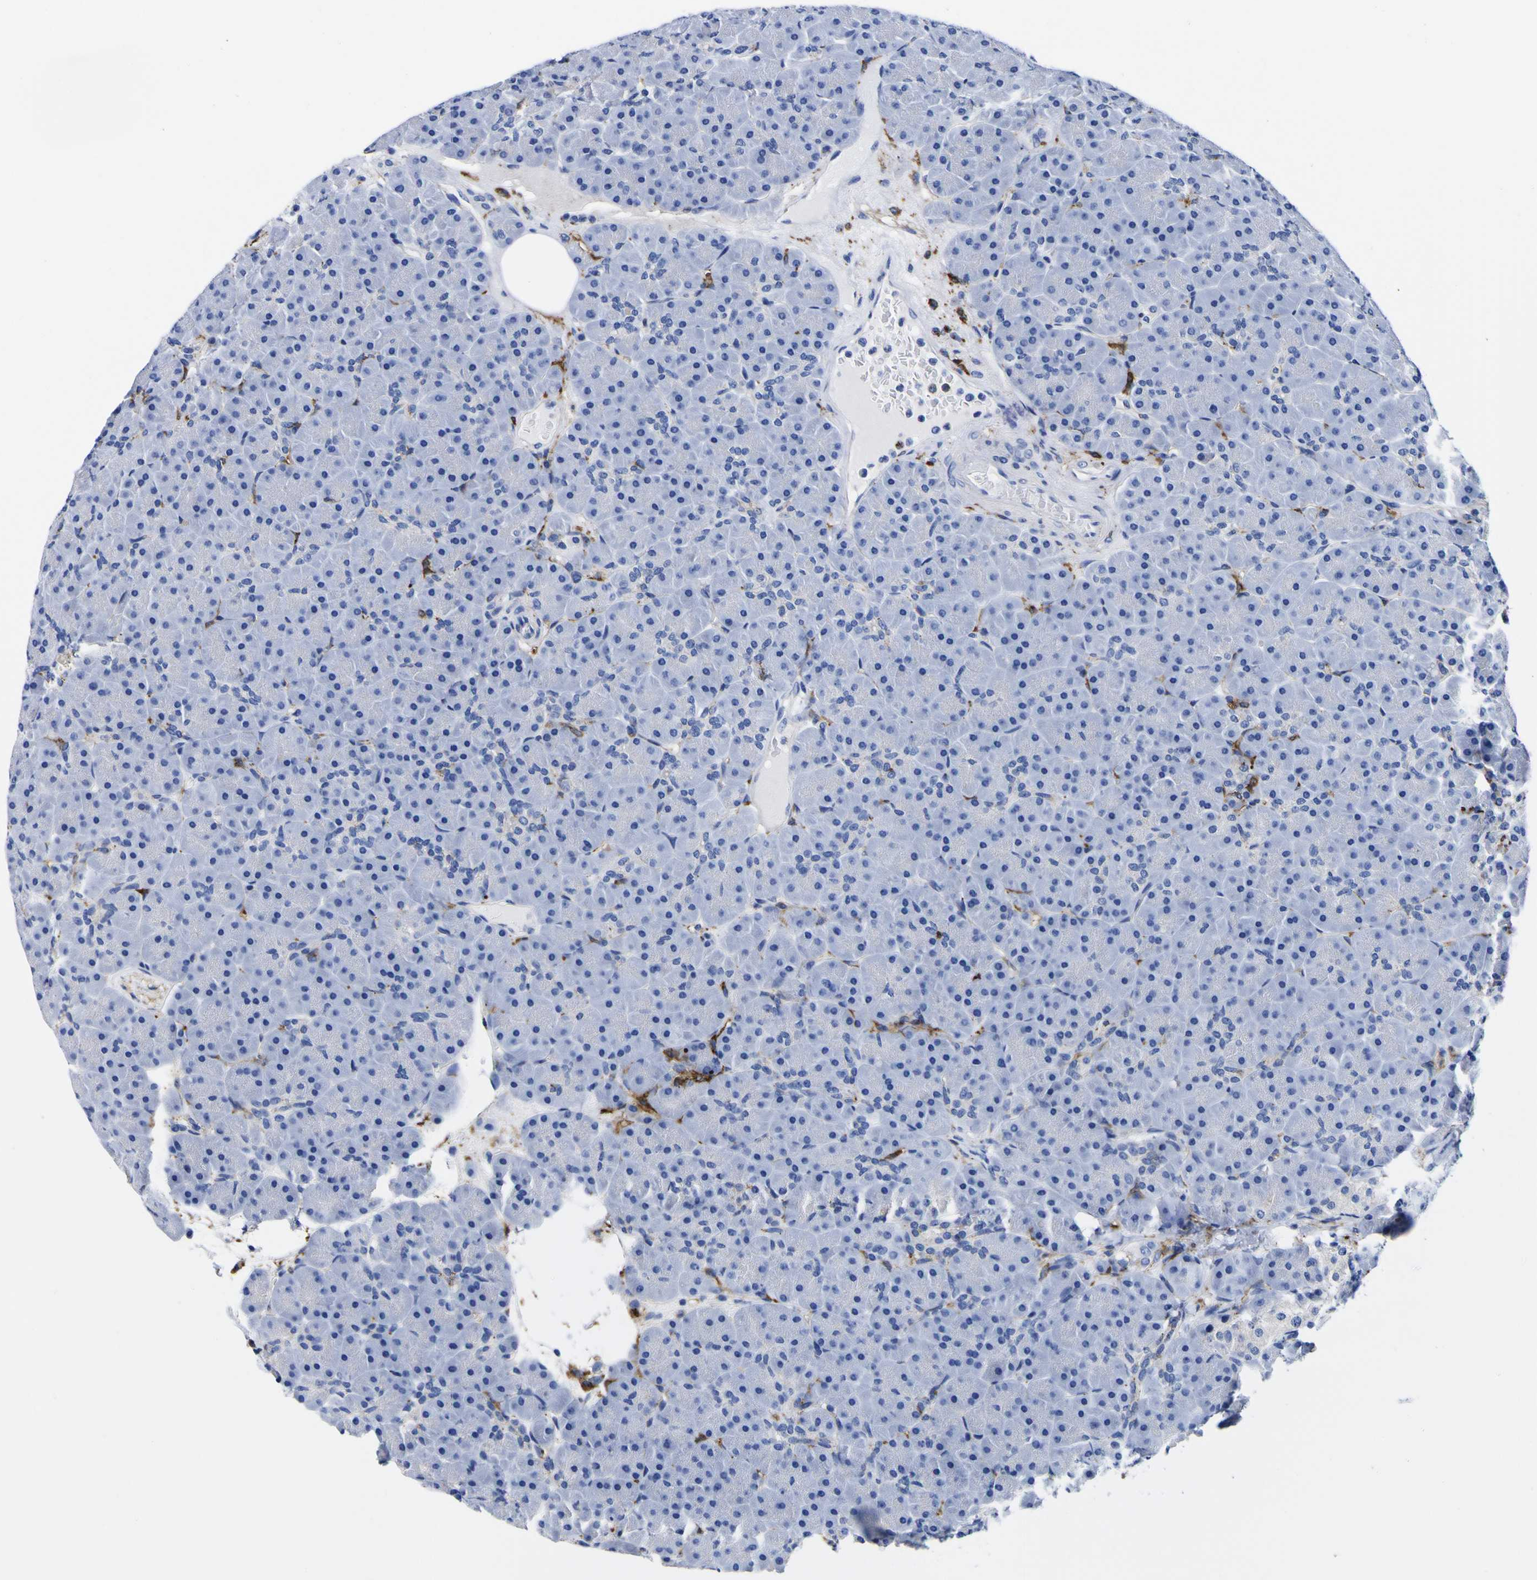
{"staining": {"intensity": "negative", "quantity": "none", "location": "none"}, "tissue": "pancreas", "cell_type": "Exocrine glandular cells", "image_type": "normal", "snomed": [{"axis": "morphology", "description": "Normal tissue, NOS"}, {"axis": "topography", "description": "Pancreas"}], "caption": "Normal pancreas was stained to show a protein in brown. There is no significant staining in exocrine glandular cells.", "gene": "HLA", "patient": {"sex": "male", "age": 66}}